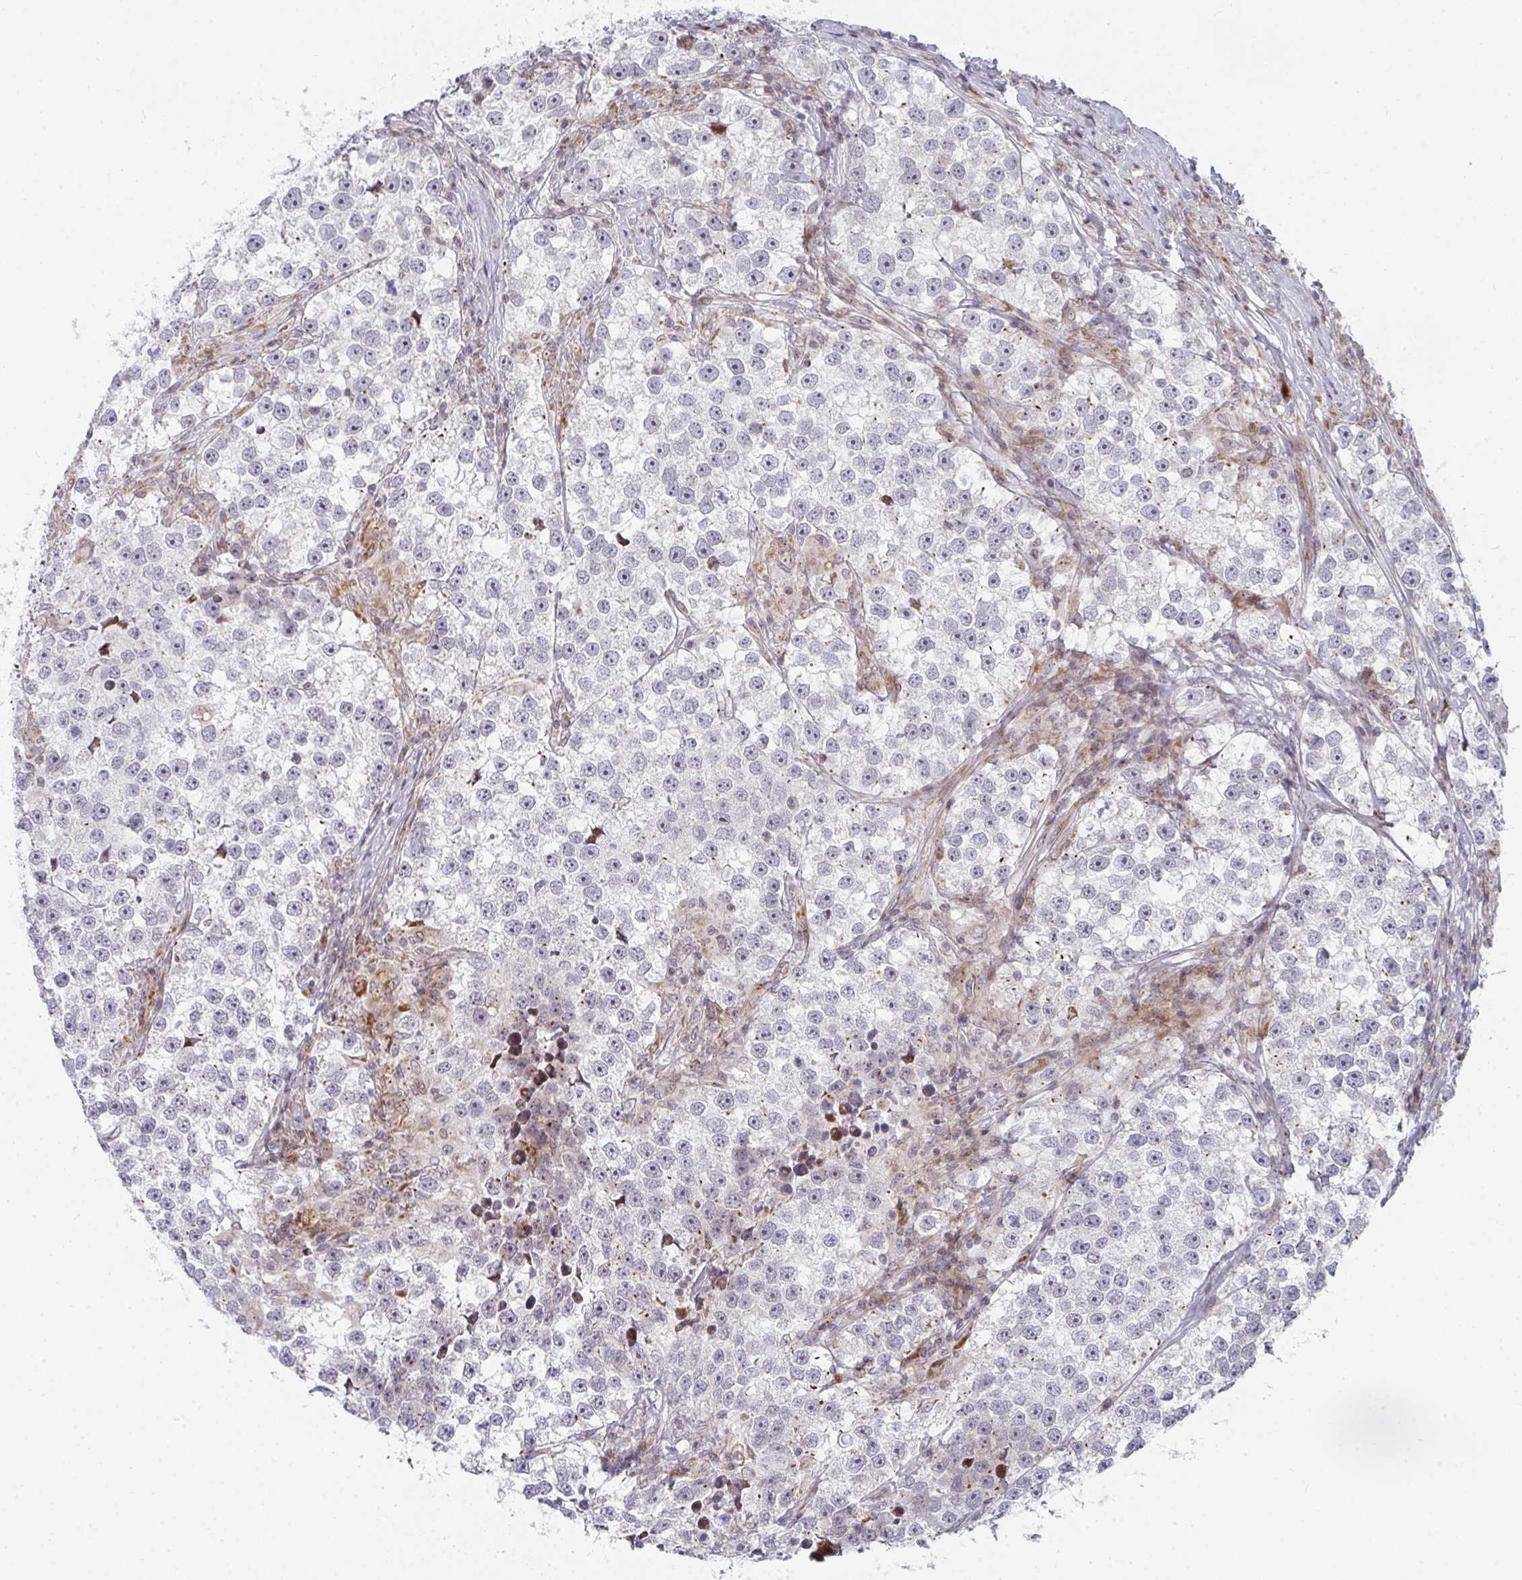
{"staining": {"intensity": "negative", "quantity": "none", "location": "none"}, "tissue": "testis cancer", "cell_type": "Tumor cells", "image_type": "cancer", "snomed": [{"axis": "morphology", "description": "Seminoma, NOS"}, {"axis": "topography", "description": "Testis"}], "caption": "The micrograph exhibits no significant positivity in tumor cells of testis cancer (seminoma). Nuclei are stained in blue.", "gene": "PRKCH", "patient": {"sex": "male", "age": 46}}